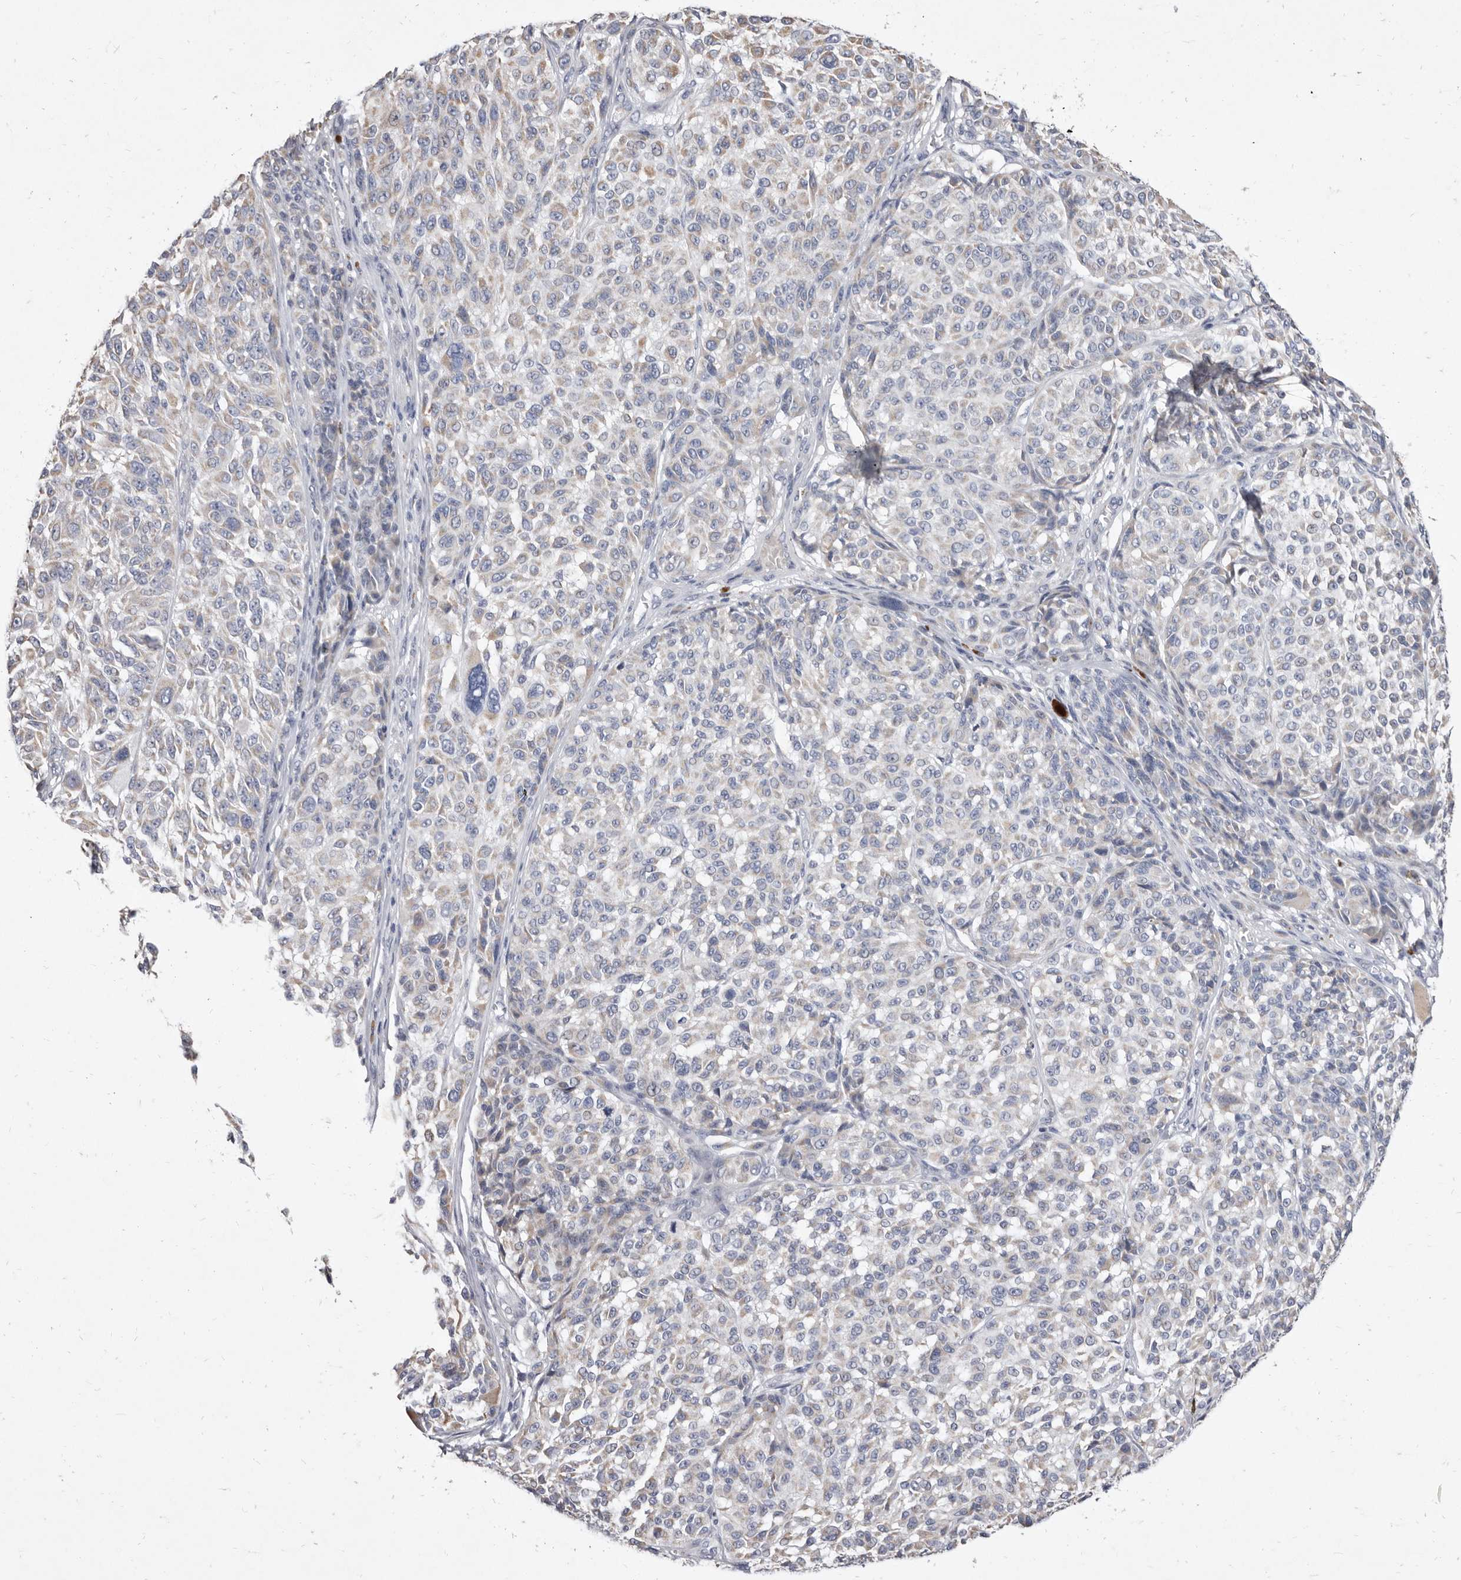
{"staining": {"intensity": "weak", "quantity": "25%-75%", "location": "cytoplasmic/membranous"}, "tissue": "melanoma", "cell_type": "Tumor cells", "image_type": "cancer", "snomed": [{"axis": "morphology", "description": "Malignant melanoma, NOS"}, {"axis": "topography", "description": "Skin"}], "caption": "Protein staining of melanoma tissue exhibits weak cytoplasmic/membranous expression in about 25%-75% of tumor cells.", "gene": "CYP2E1", "patient": {"sex": "male", "age": 83}}